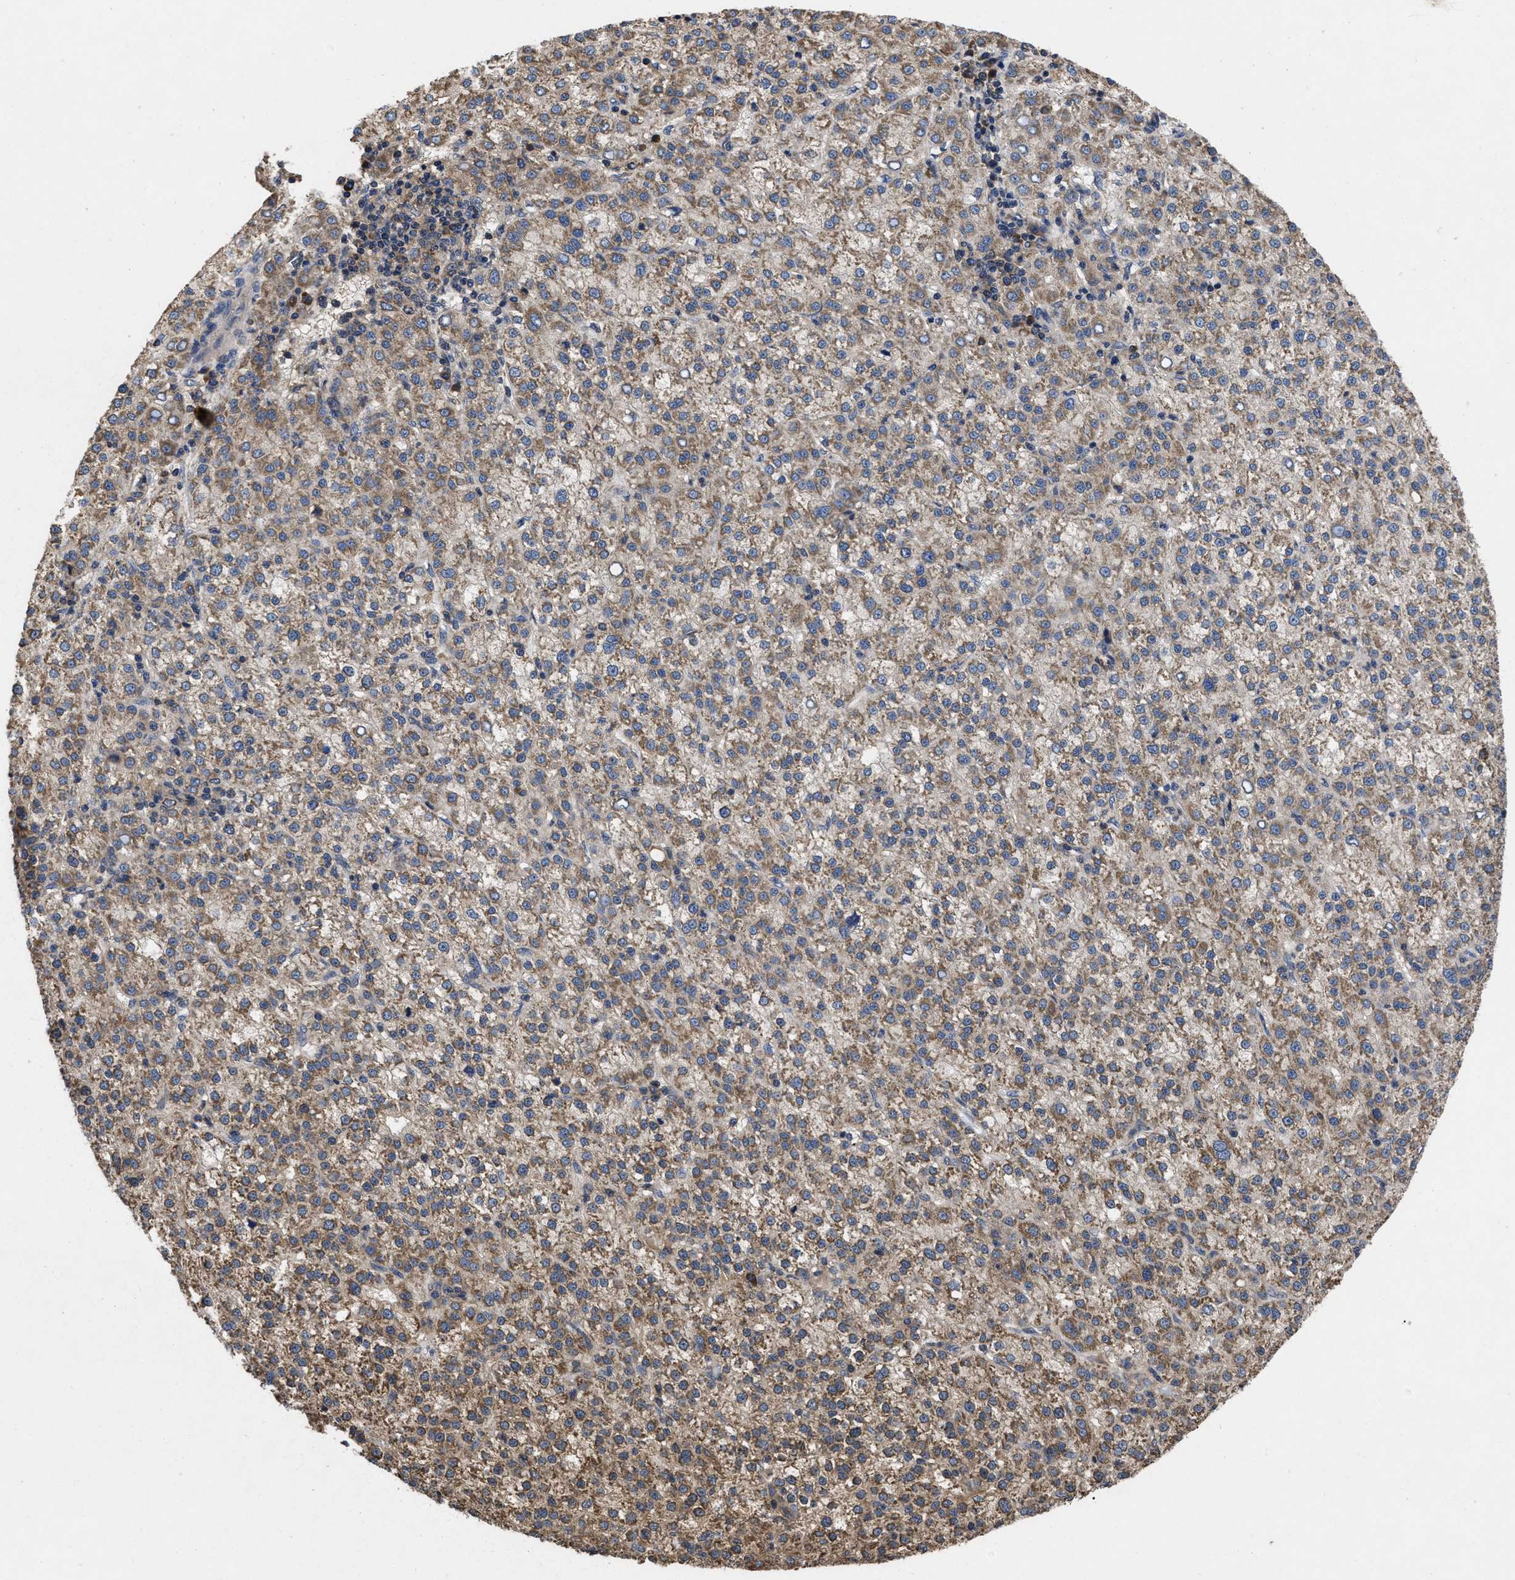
{"staining": {"intensity": "weak", "quantity": ">75%", "location": "cytoplasmic/membranous"}, "tissue": "liver cancer", "cell_type": "Tumor cells", "image_type": "cancer", "snomed": [{"axis": "morphology", "description": "Carcinoma, Hepatocellular, NOS"}, {"axis": "topography", "description": "Liver"}], "caption": "Human liver cancer stained with a brown dye displays weak cytoplasmic/membranous positive expression in approximately >75% of tumor cells.", "gene": "LRRC3", "patient": {"sex": "female", "age": 58}}